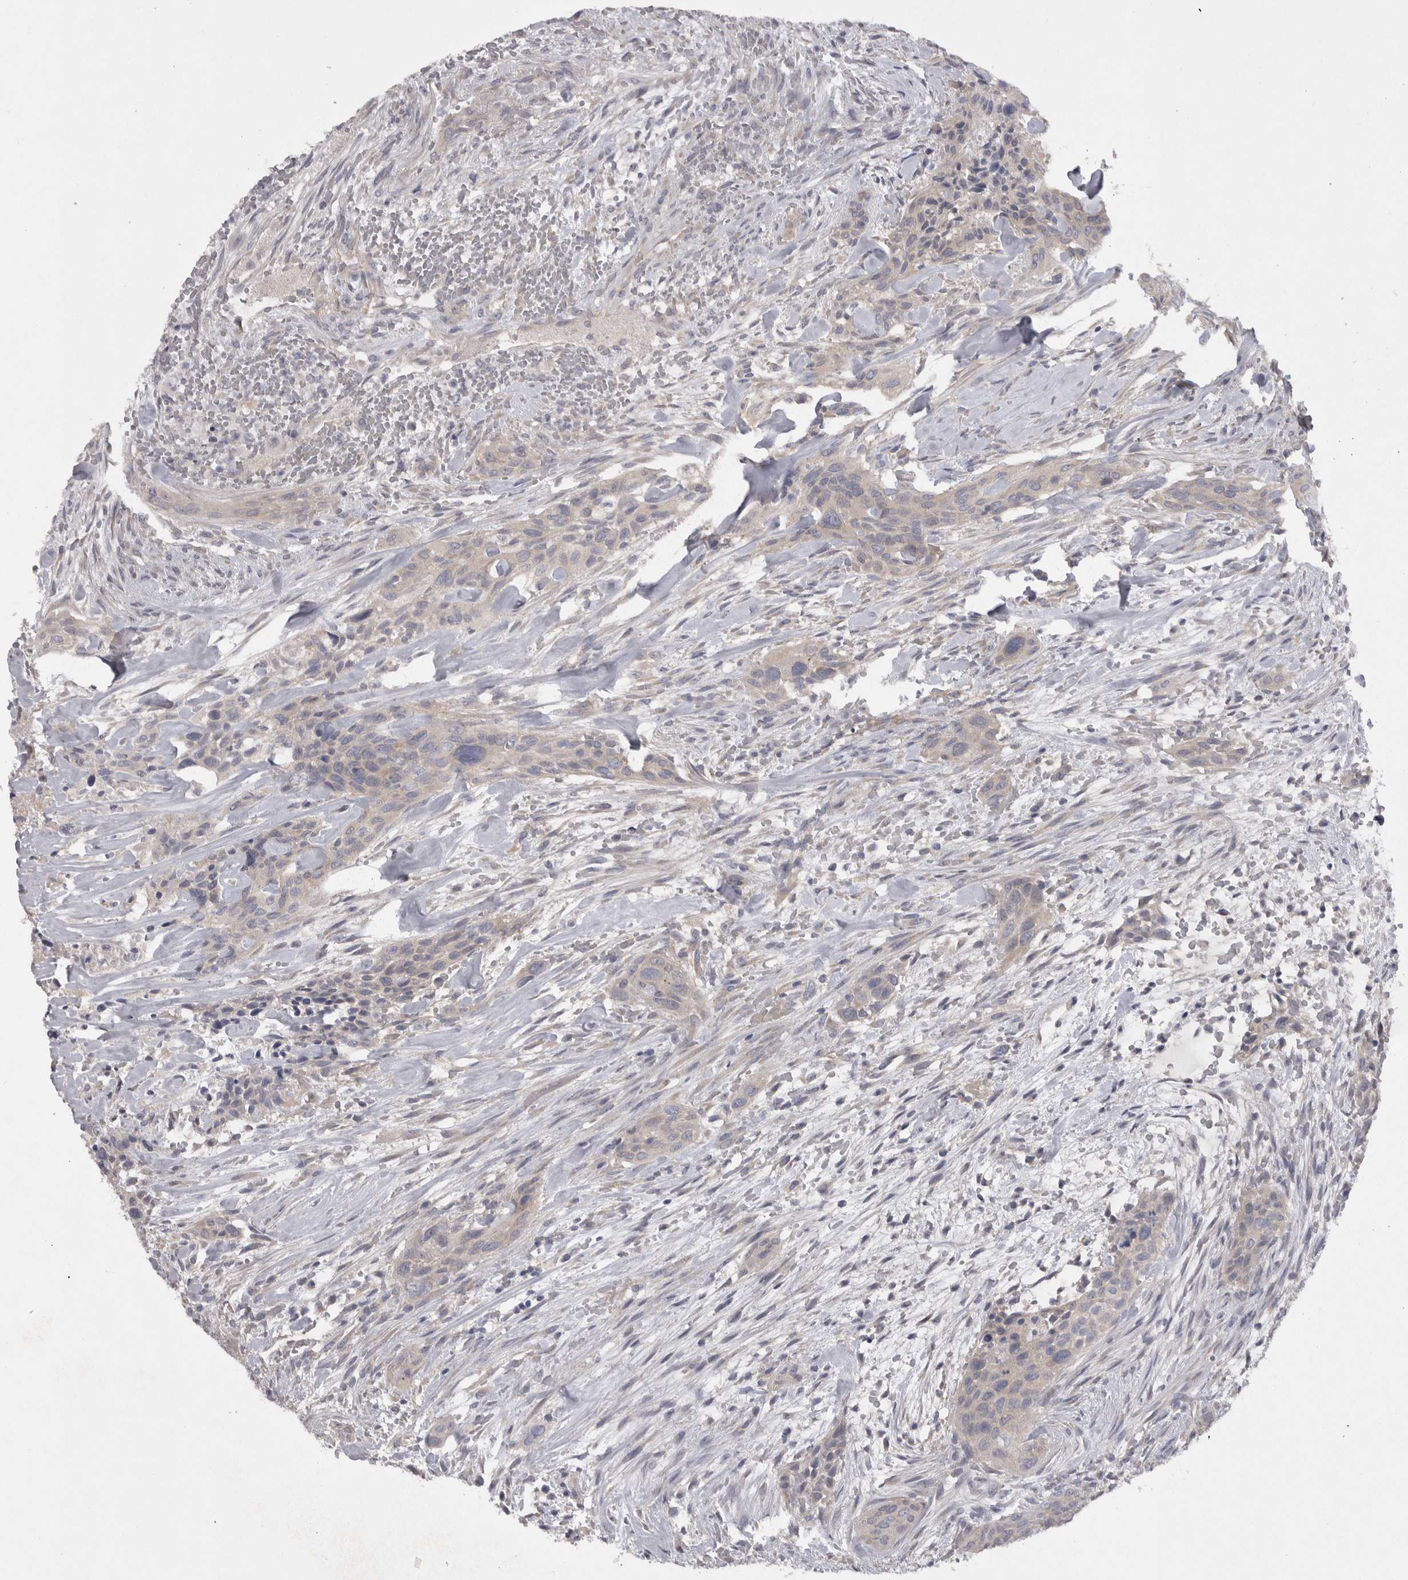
{"staining": {"intensity": "negative", "quantity": "none", "location": "none"}, "tissue": "urothelial cancer", "cell_type": "Tumor cells", "image_type": "cancer", "snomed": [{"axis": "morphology", "description": "Urothelial carcinoma, High grade"}, {"axis": "topography", "description": "Urinary bladder"}], "caption": "Urothelial cancer was stained to show a protein in brown. There is no significant staining in tumor cells.", "gene": "LRRC40", "patient": {"sex": "male", "age": 35}}